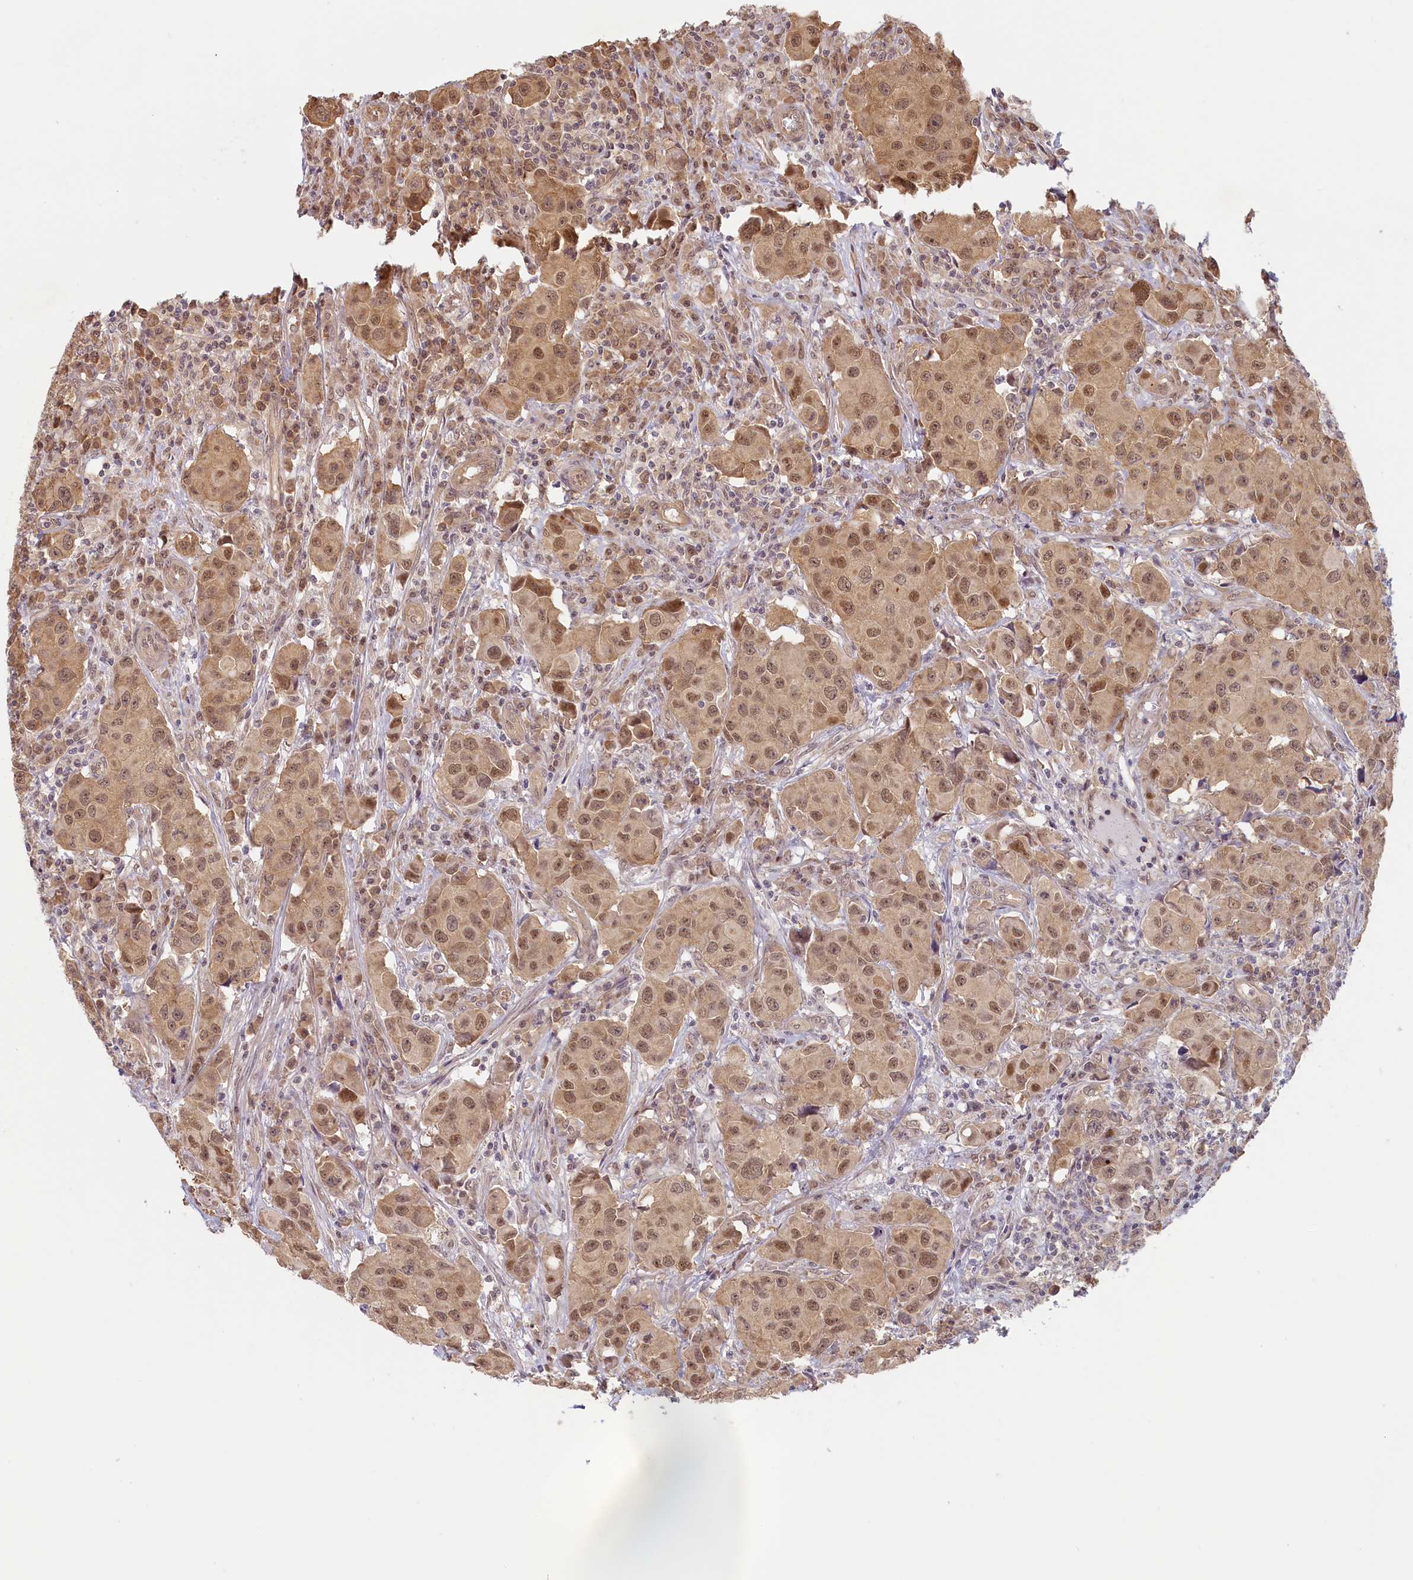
{"staining": {"intensity": "moderate", "quantity": ">75%", "location": "nuclear"}, "tissue": "urothelial cancer", "cell_type": "Tumor cells", "image_type": "cancer", "snomed": [{"axis": "morphology", "description": "Urothelial carcinoma, High grade"}, {"axis": "topography", "description": "Urinary bladder"}], "caption": "The image exhibits a brown stain indicating the presence of a protein in the nuclear of tumor cells in urothelial carcinoma (high-grade).", "gene": "C19orf44", "patient": {"sex": "female", "age": 75}}